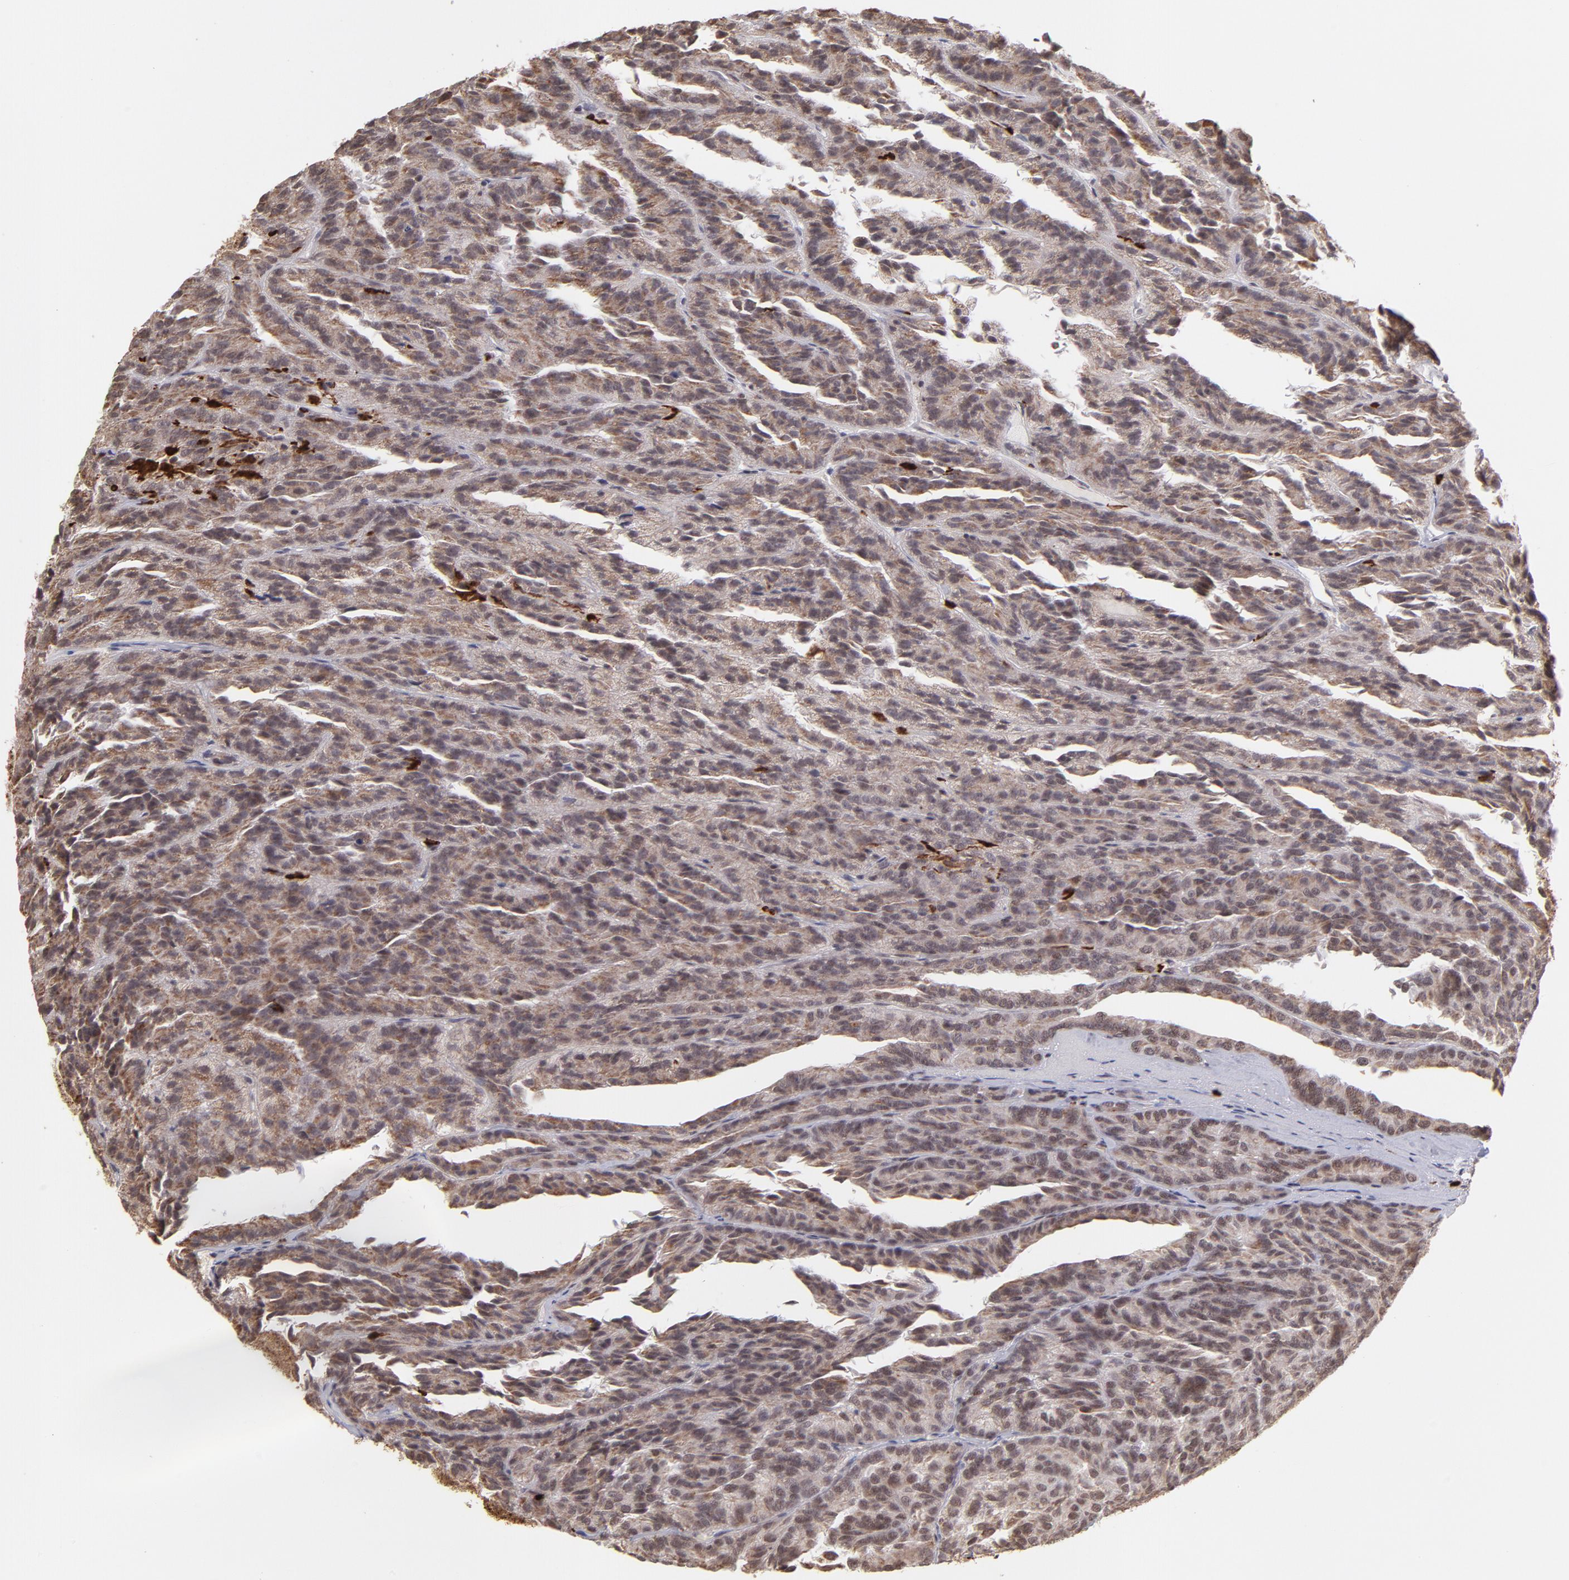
{"staining": {"intensity": "moderate", "quantity": ">75%", "location": "cytoplasmic/membranous,nuclear"}, "tissue": "renal cancer", "cell_type": "Tumor cells", "image_type": "cancer", "snomed": [{"axis": "morphology", "description": "Adenocarcinoma, NOS"}, {"axis": "topography", "description": "Kidney"}], "caption": "Immunohistochemistry (IHC) (DAB) staining of renal cancer (adenocarcinoma) exhibits moderate cytoplasmic/membranous and nuclear protein expression in approximately >75% of tumor cells.", "gene": "ZFX", "patient": {"sex": "male", "age": 46}}